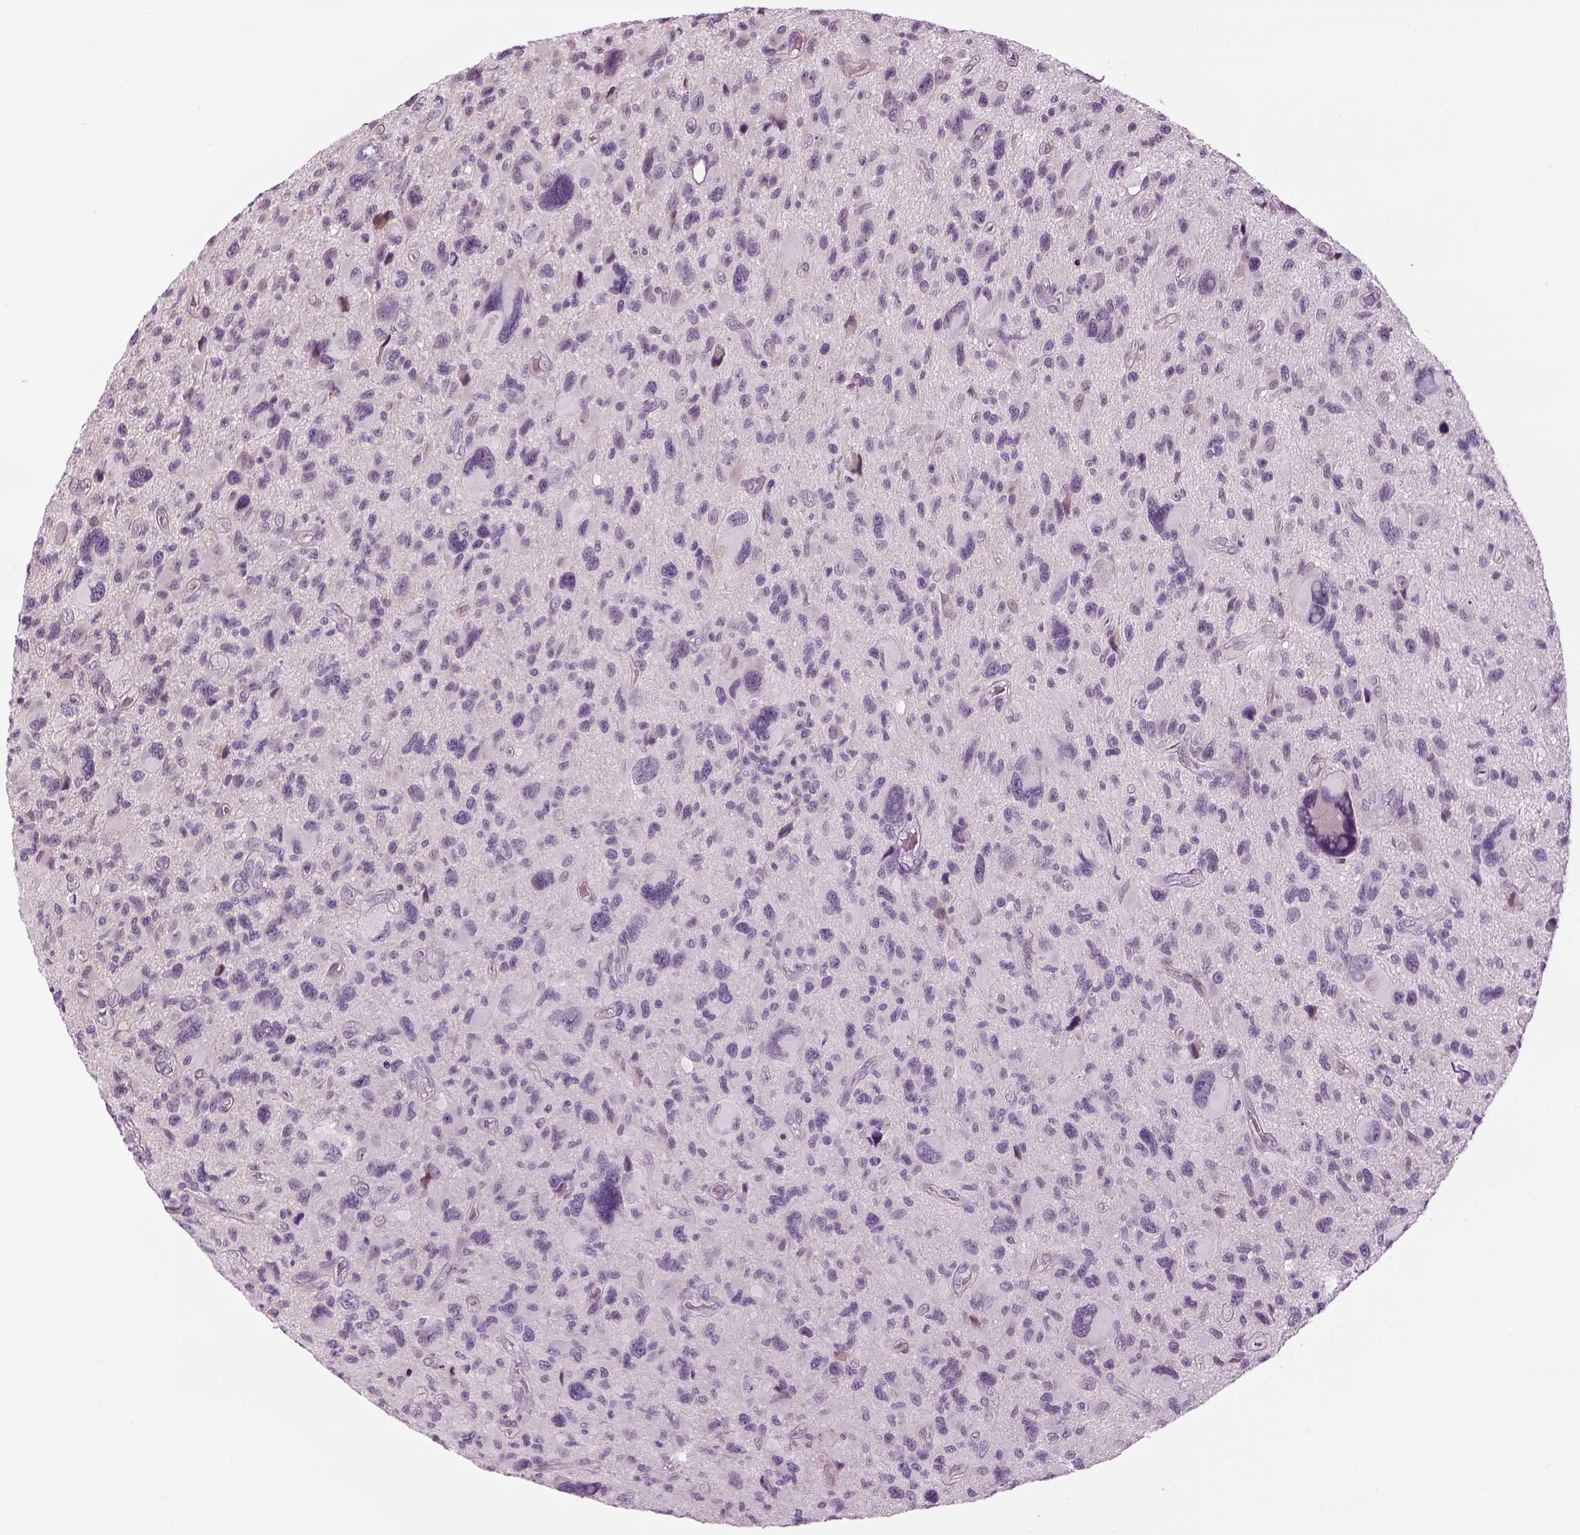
{"staining": {"intensity": "negative", "quantity": "none", "location": "none"}, "tissue": "glioma", "cell_type": "Tumor cells", "image_type": "cancer", "snomed": [{"axis": "morphology", "description": "Glioma, malignant, NOS"}, {"axis": "morphology", "description": "Glioma, malignant, High grade"}, {"axis": "topography", "description": "Brain"}], "caption": "The immunohistochemistry (IHC) micrograph has no significant staining in tumor cells of glioma tissue.", "gene": "LRRIQ3", "patient": {"sex": "female", "age": 71}}